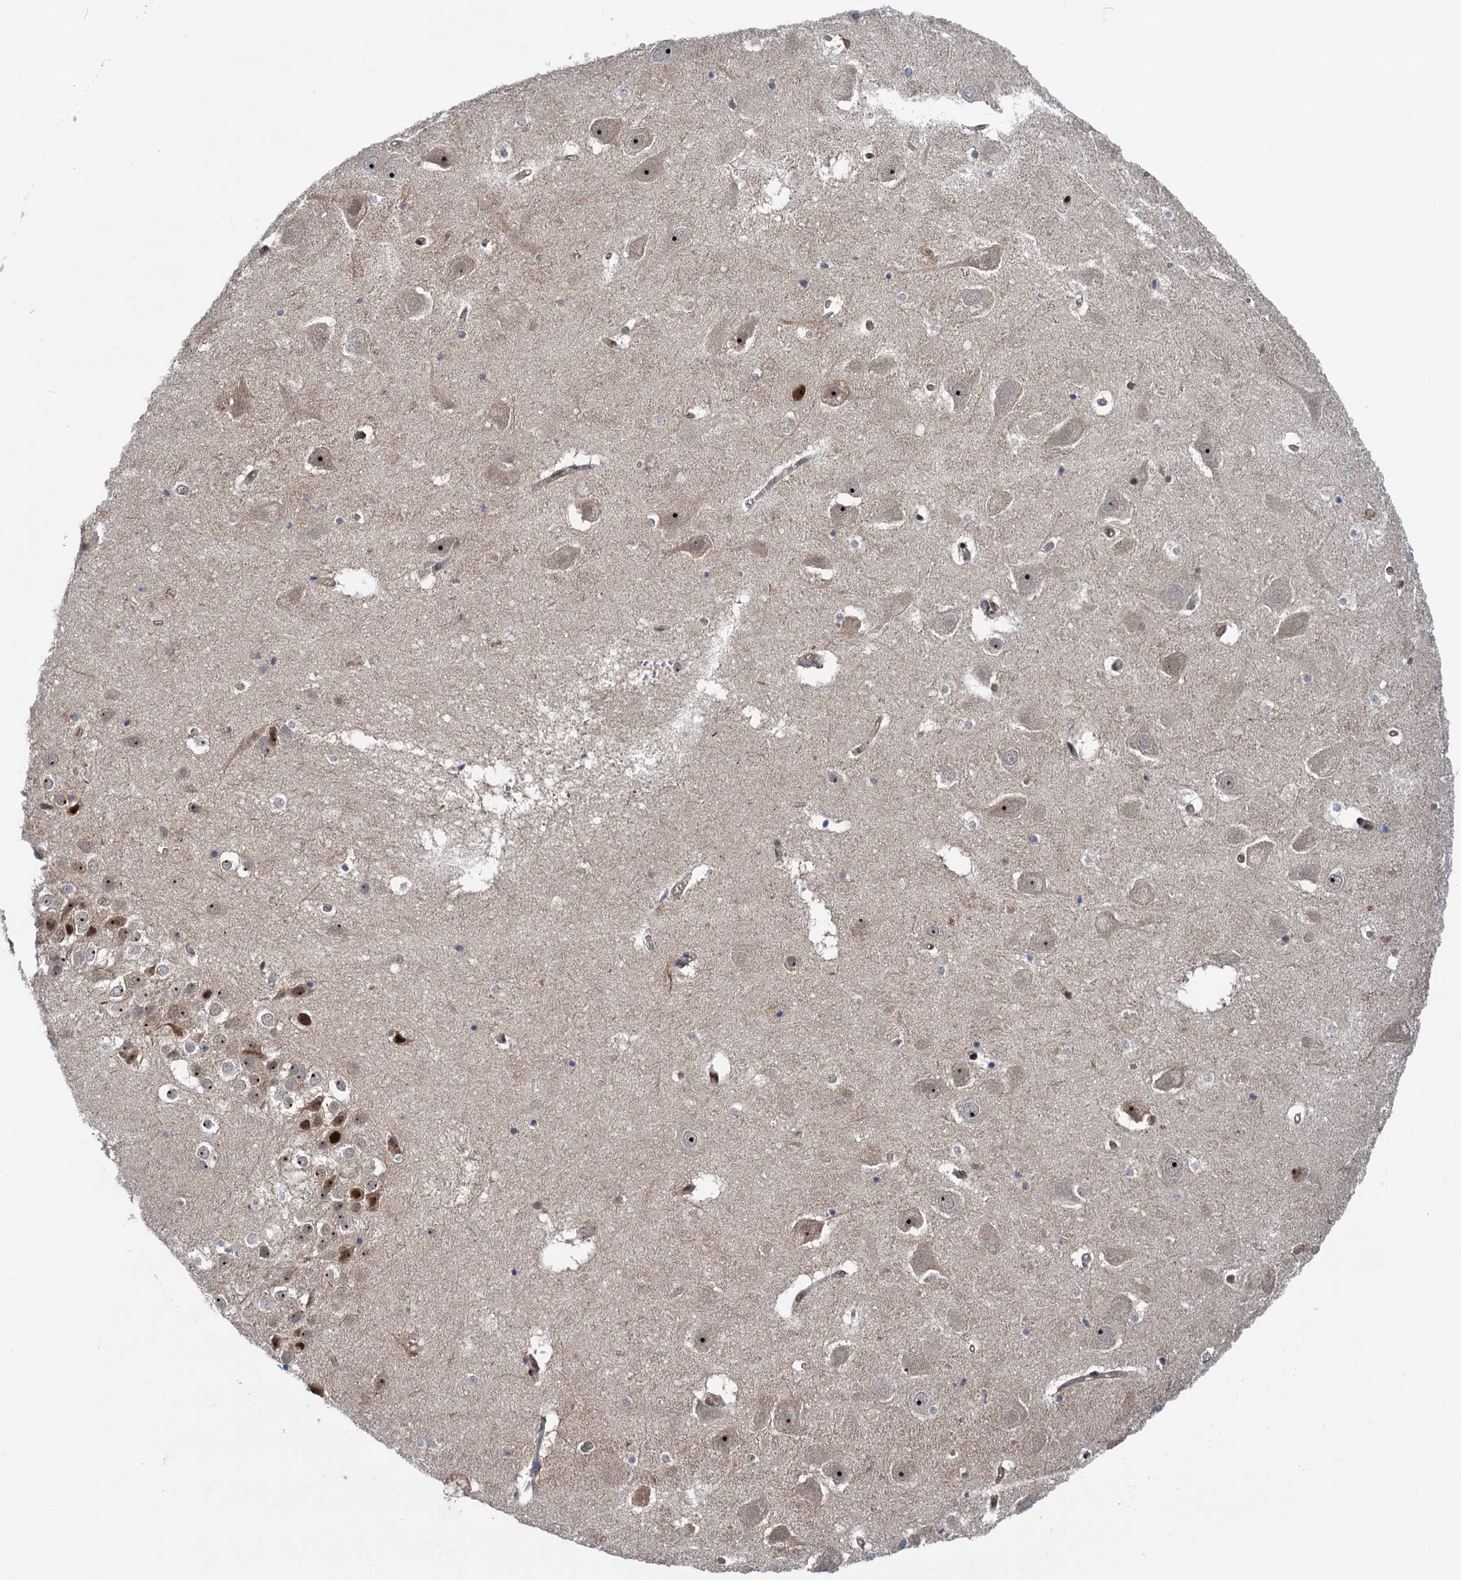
{"staining": {"intensity": "negative", "quantity": "none", "location": "none"}, "tissue": "hippocampus", "cell_type": "Glial cells", "image_type": "normal", "snomed": [{"axis": "morphology", "description": "Normal tissue, NOS"}, {"axis": "topography", "description": "Hippocampus"}], "caption": "Human hippocampus stained for a protein using immunohistochemistry (IHC) shows no positivity in glial cells.", "gene": "GPBP1", "patient": {"sex": "female", "age": 52}}